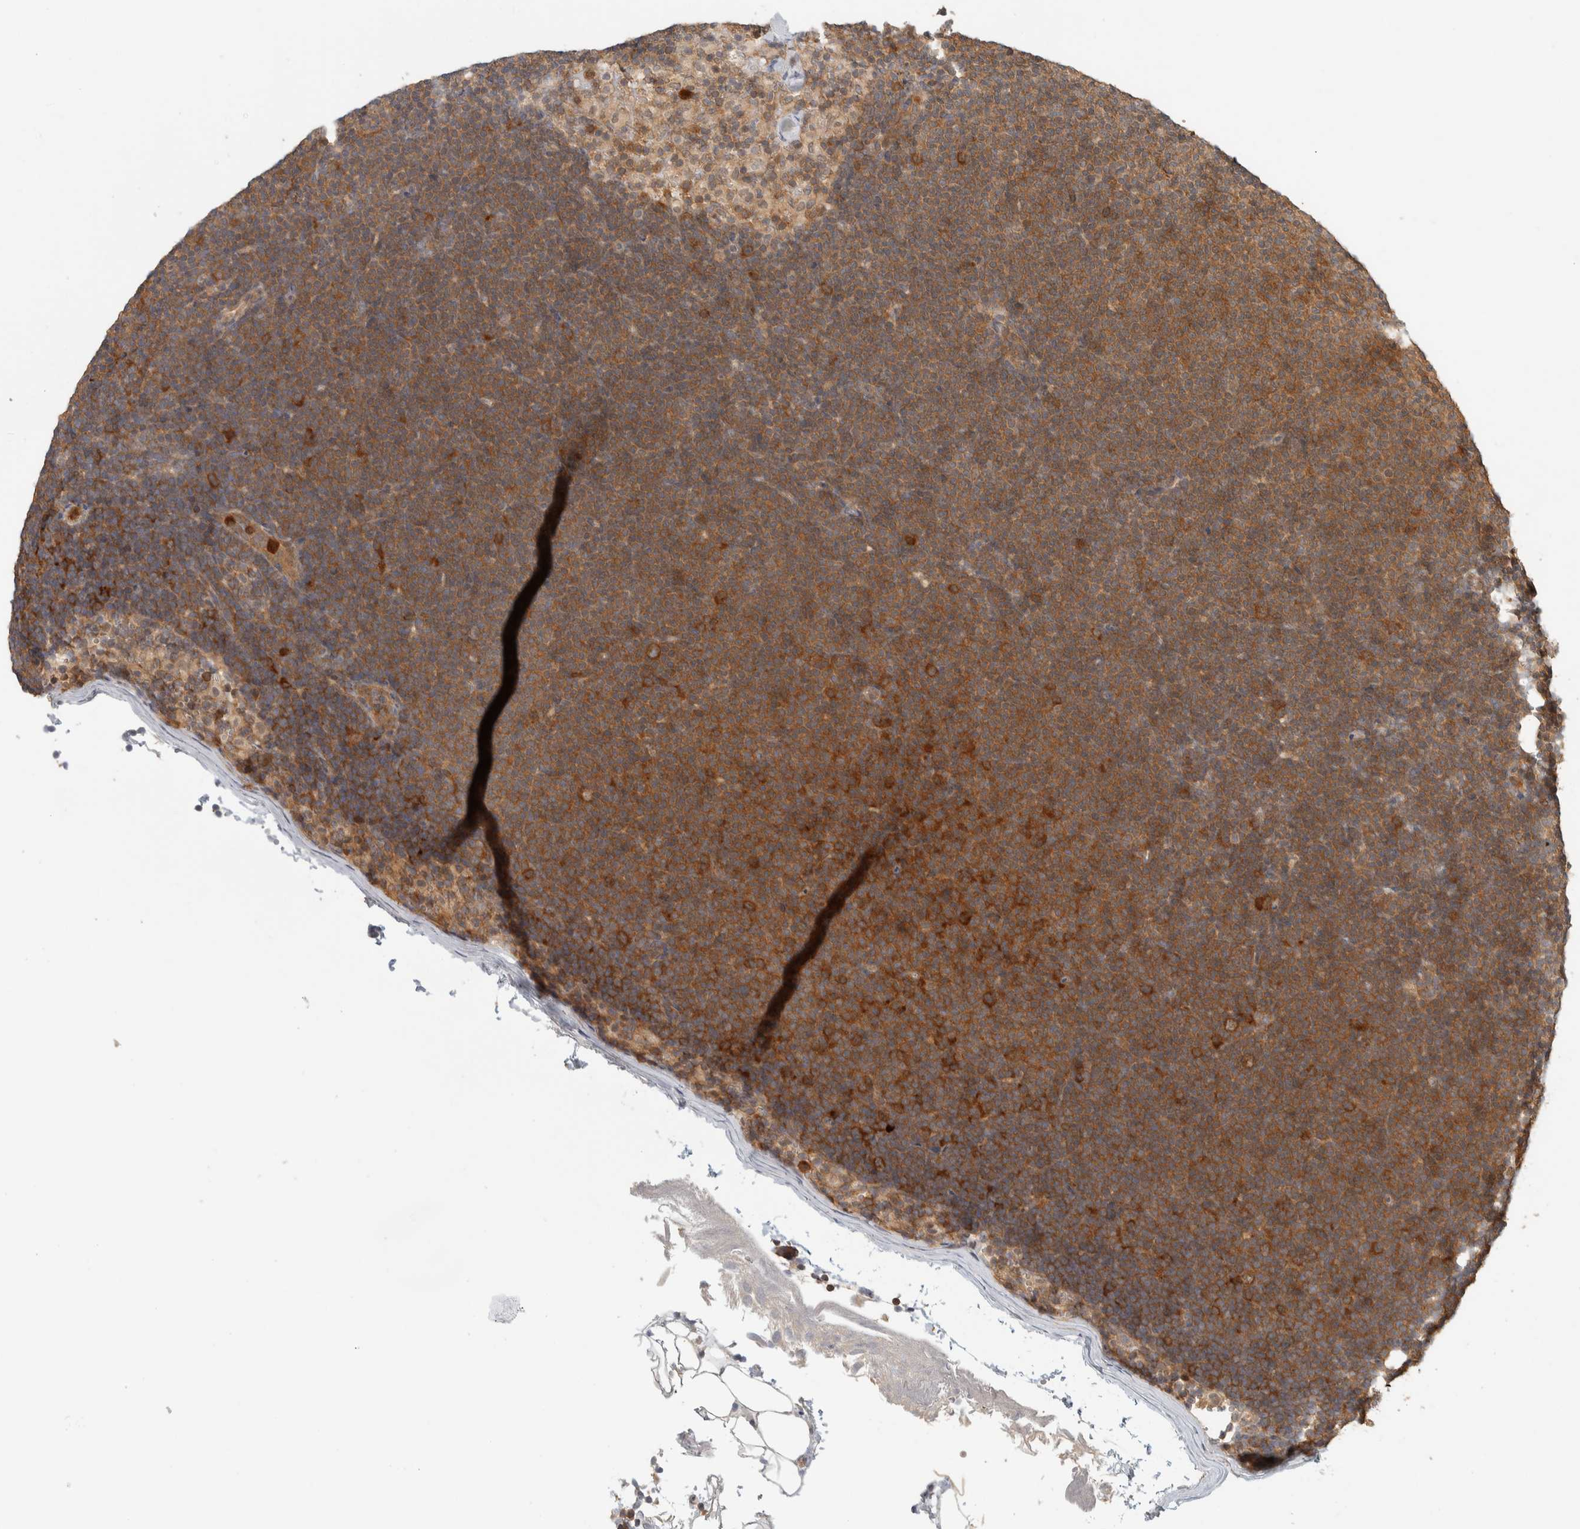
{"staining": {"intensity": "strong", "quantity": ">75%", "location": "cytoplasmic/membranous"}, "tissue": "lymphoma", "cell_type": "Tumor cells", "image_type": "cancer", "snomed": [{"axis": "morphology", "description": "Malignant lymphoma, non-Hodgkin's type, Low grade"}, {"axis": "topography", "description": "Lymph node"}], "caption": "Immunohistochemistry (IHC) photomicrograph of lymphoma stained for a protein (brown), which reveals high levels of strong cytoplasmic/membranous positivity in about >75% of tumor cells.", "gene": "ADSS2", "patient": {"sex": "female", "age": 53}}